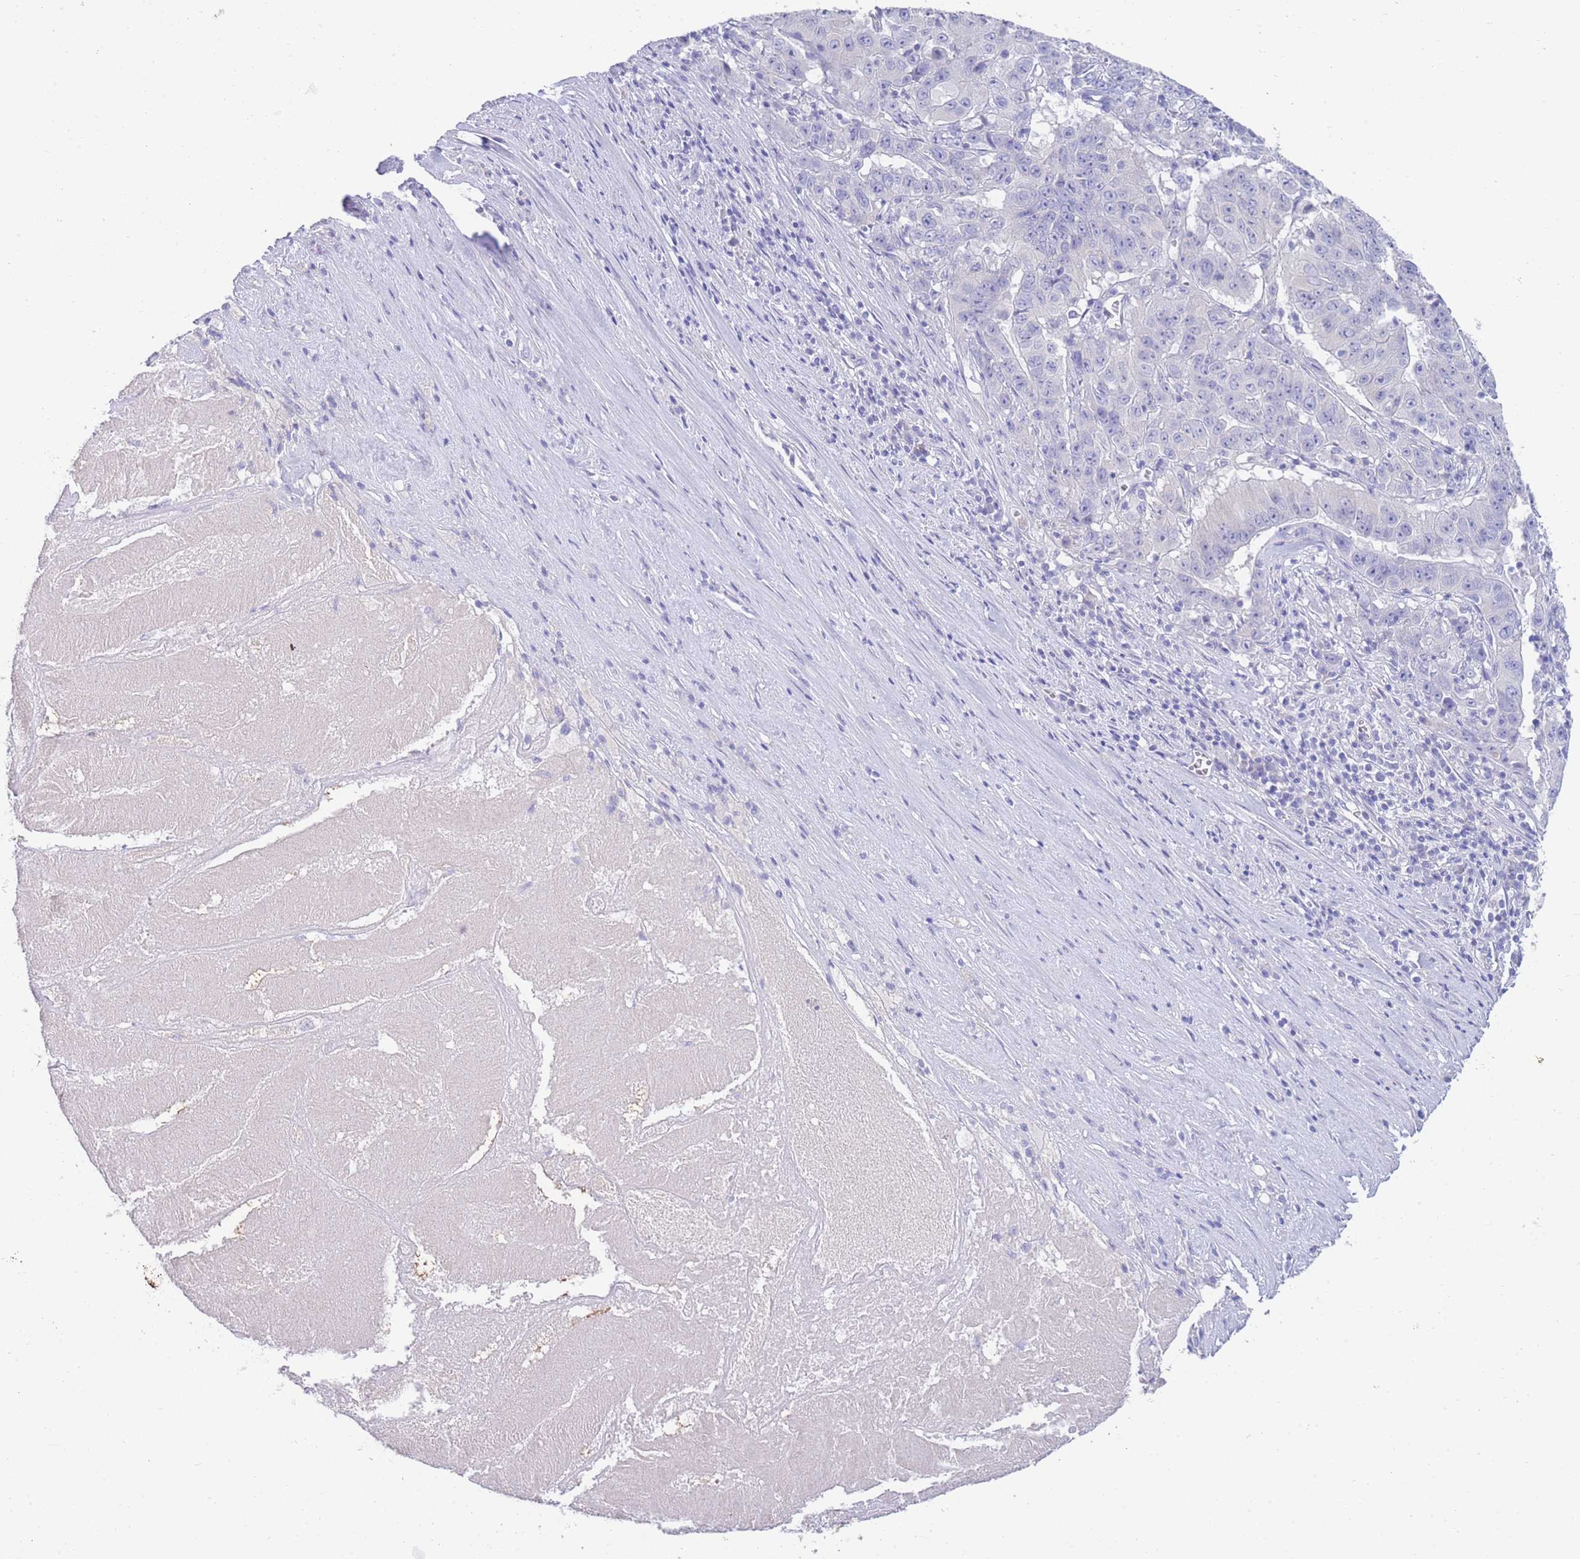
{"staining": {"intensity": "negative", "quantity": "none", "location": "none"}, "tissue": "pancreatic cancer", "cell_type": "Tumor cells", "image_type": "cancer", "snomed": [{"axis": "morphology", "description": "Adenocarcinoma, NOS"}, {"axis": "topography", "description": "Pancreas"}], "caption": "Photomicrograph shows no significant protein expression in tumor cells of pancreatic adenocarcinoma.", "gene": "LRRC37A", "patient": {"sex": "male", "age": 63}}